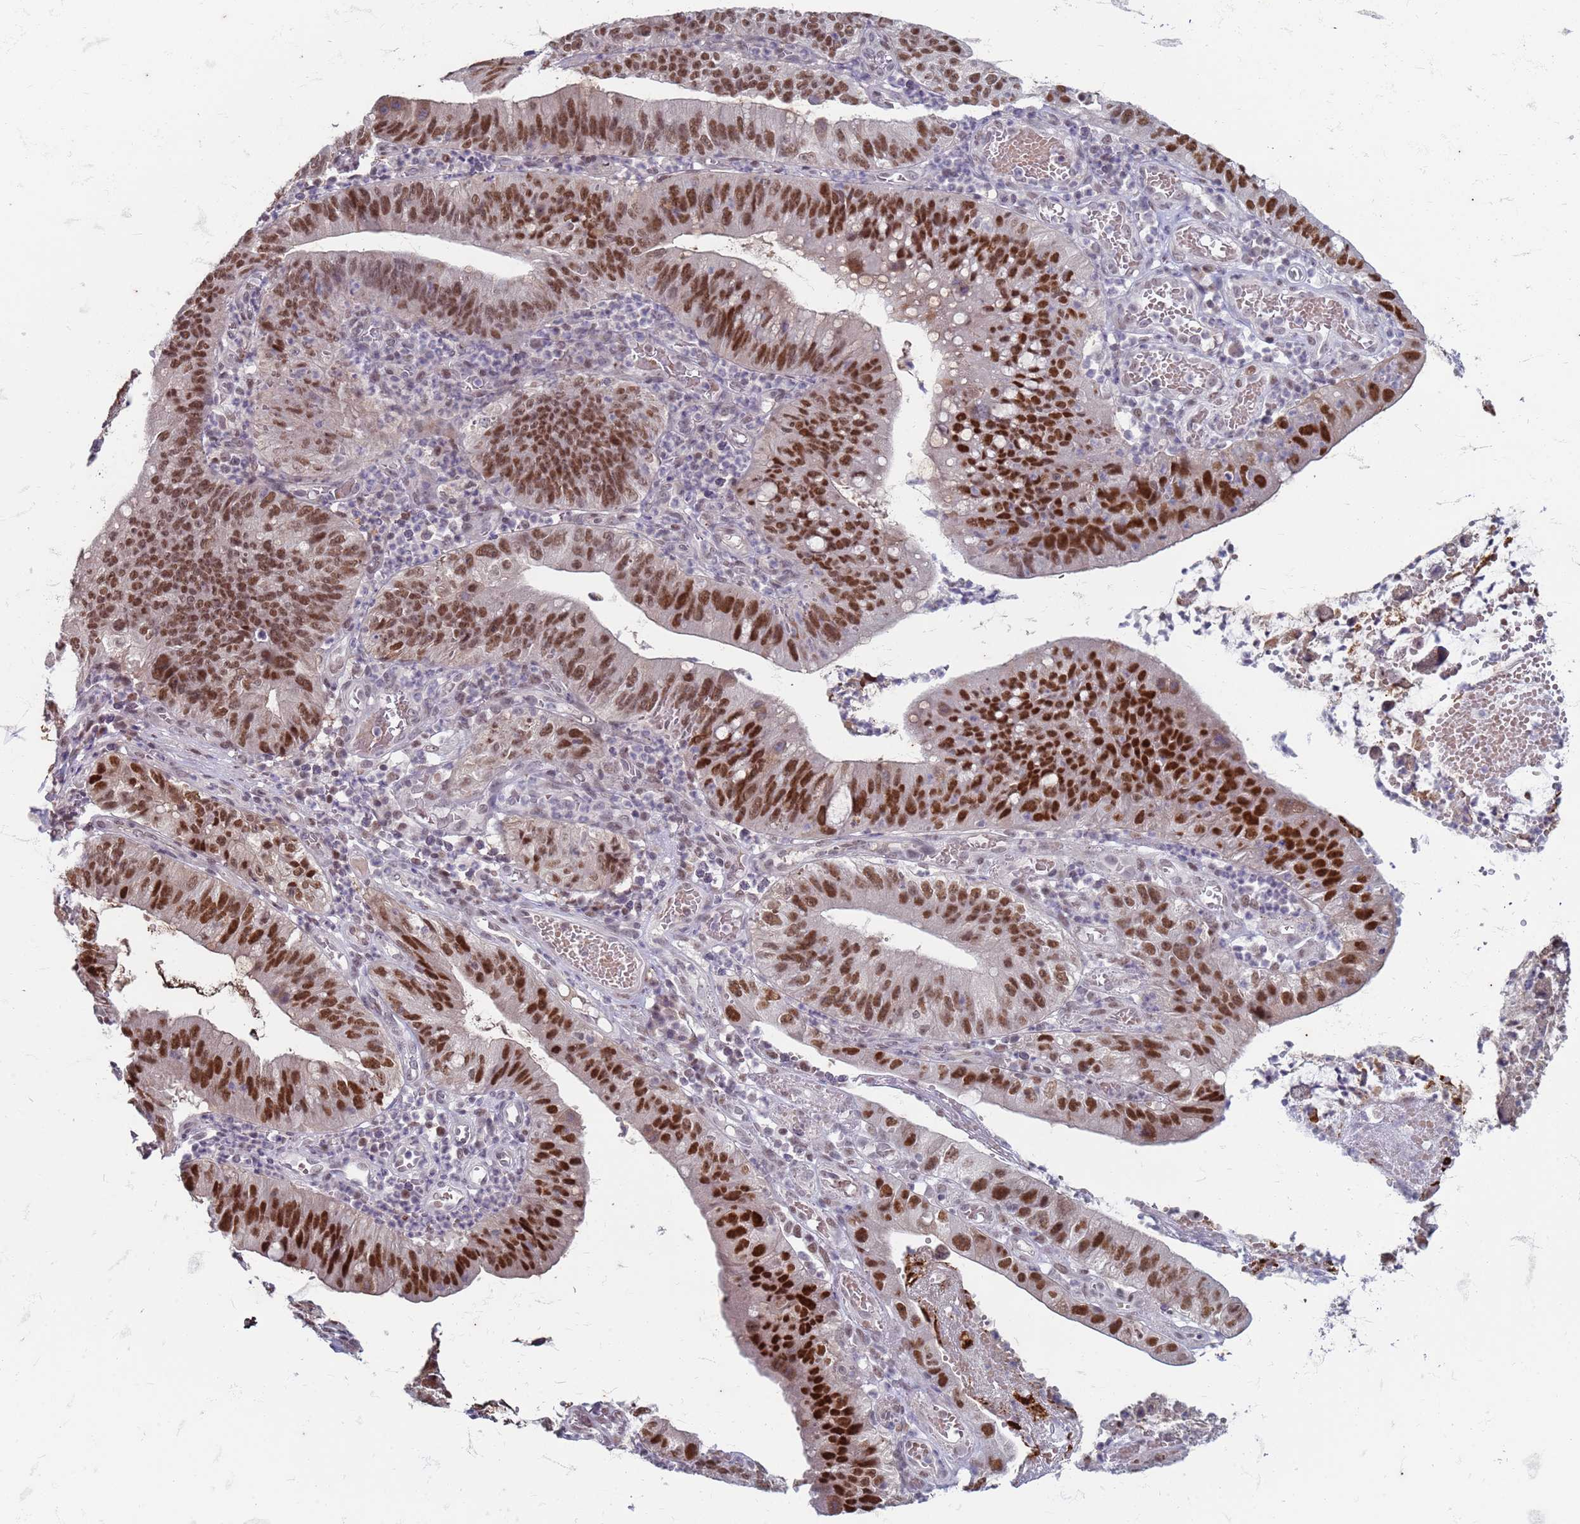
{"staining": {"intensity": "strong", "quantity": ">75%", "location": "nuclear"}, "tissue": "stomach cancer", "cell_type": "Tumor cells", "image_type": "cancer", "snomed": [{"axis": "morphology", "description": "Adenocarcinoma, NOS"}, {"axis": "topography", "description": "Stomach"}], "caption": "Immunohistochemical staining of stomach adenocarcinoma demonstrates high levels of strong nuclear protein staining in about >75% of tumor cells.", "gene": "TRMT6", "patient": {"sex": "male", "age": 59}}